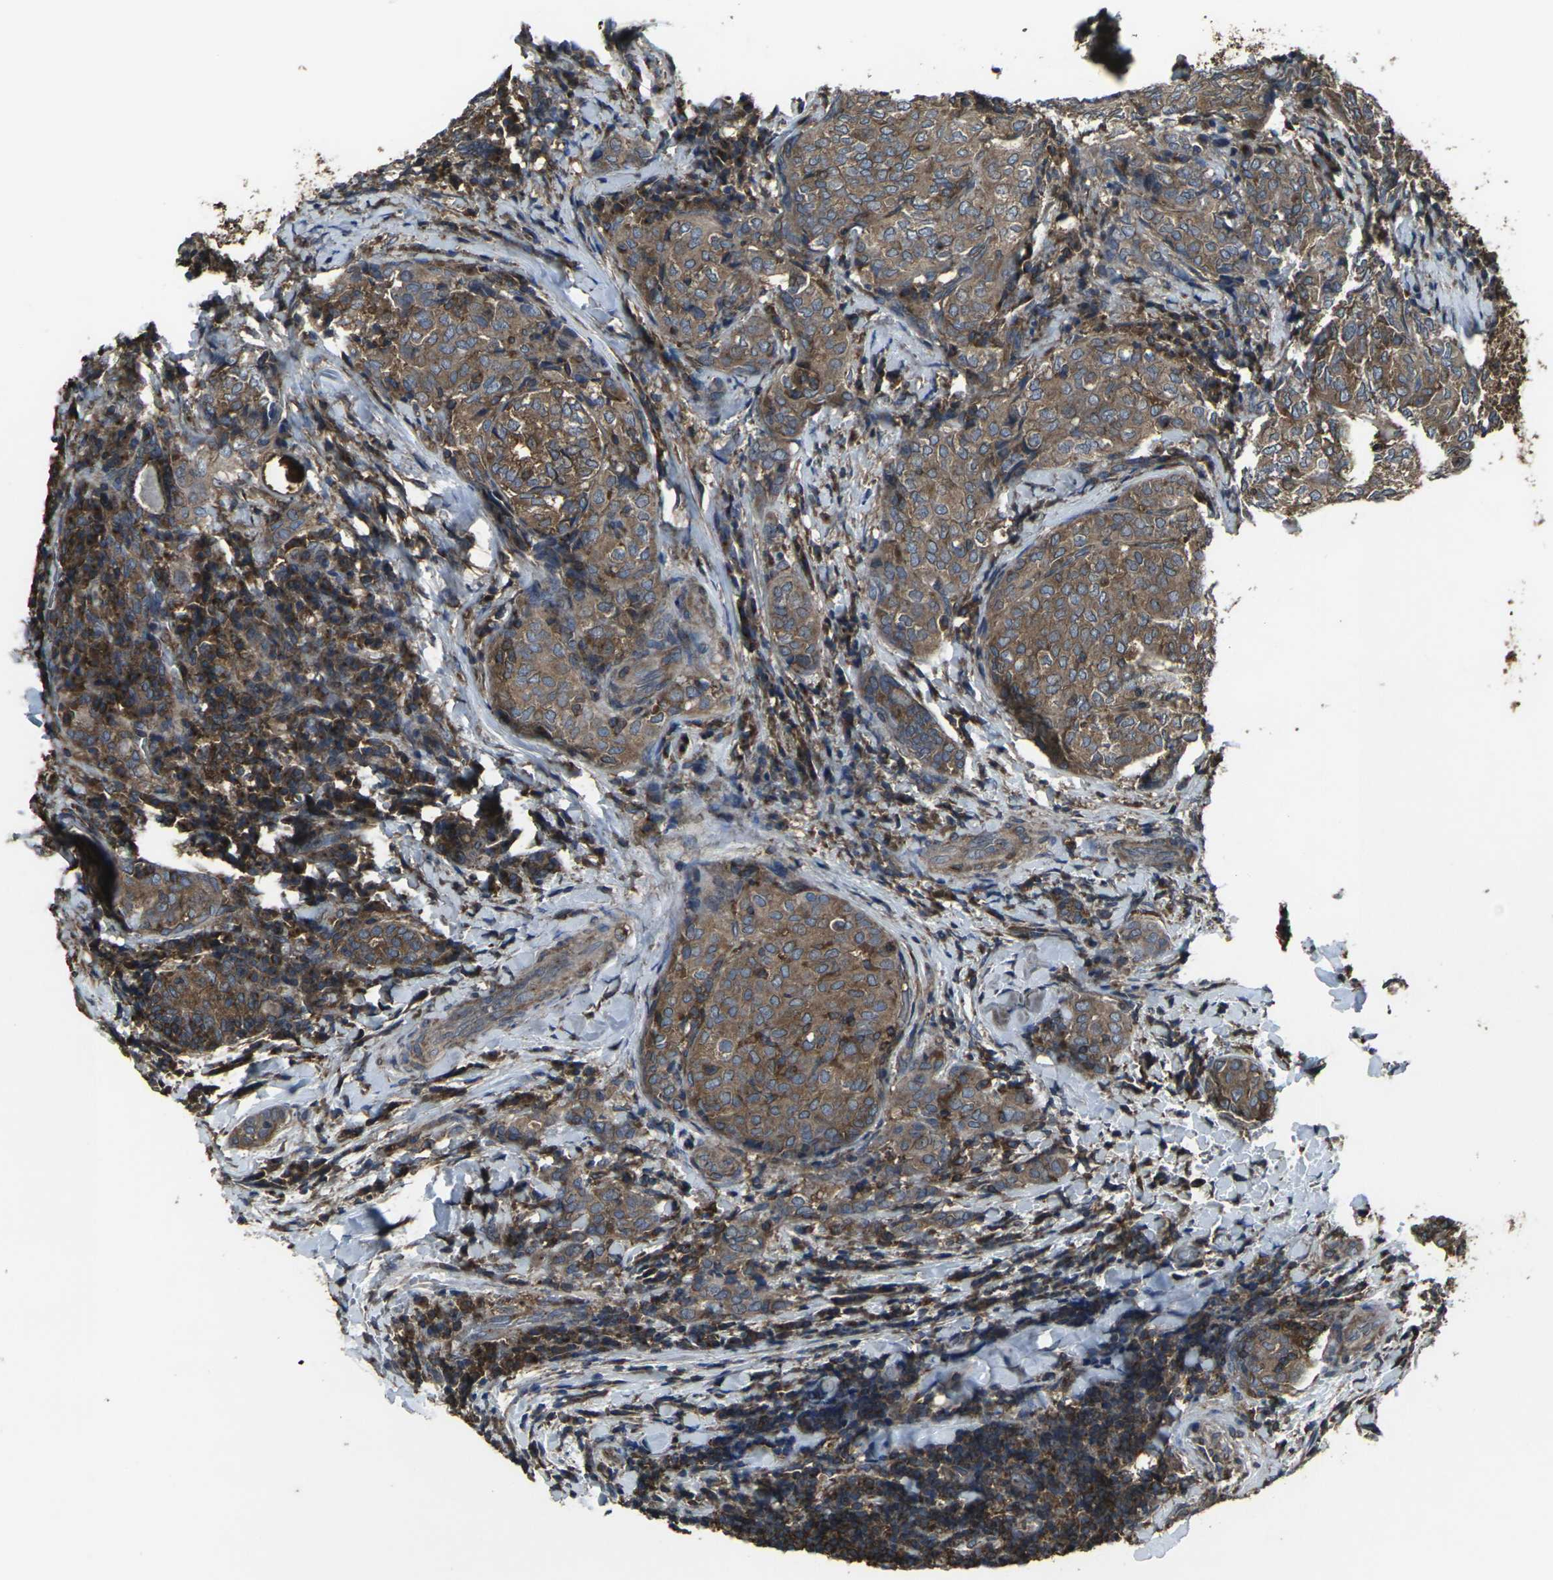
{"staining": {"intensity": "moderate", "quantity": ">75%", "location": "cytoplasmic/membranous"}, "tissue": "thyroid cancer", "cell_type": "Tumor cells", "image_type": "cancer", "snomed": [{"axis": "morphology", "description": "Normal tissue, NOS"}, {"axis": "morphology", "description": "Papillary adenocarcinoma, NOS"}, {"axis": "topography", "description": "Thyroid gland"}], "caption": "This is an image of immunohistochemistry staining of thyroid cancer, which shows moderate staining in the cytoplasmic/membranous of tumor cells.", "gene": "PRKACB", "patient": {"sex": "female", "age": 30}}